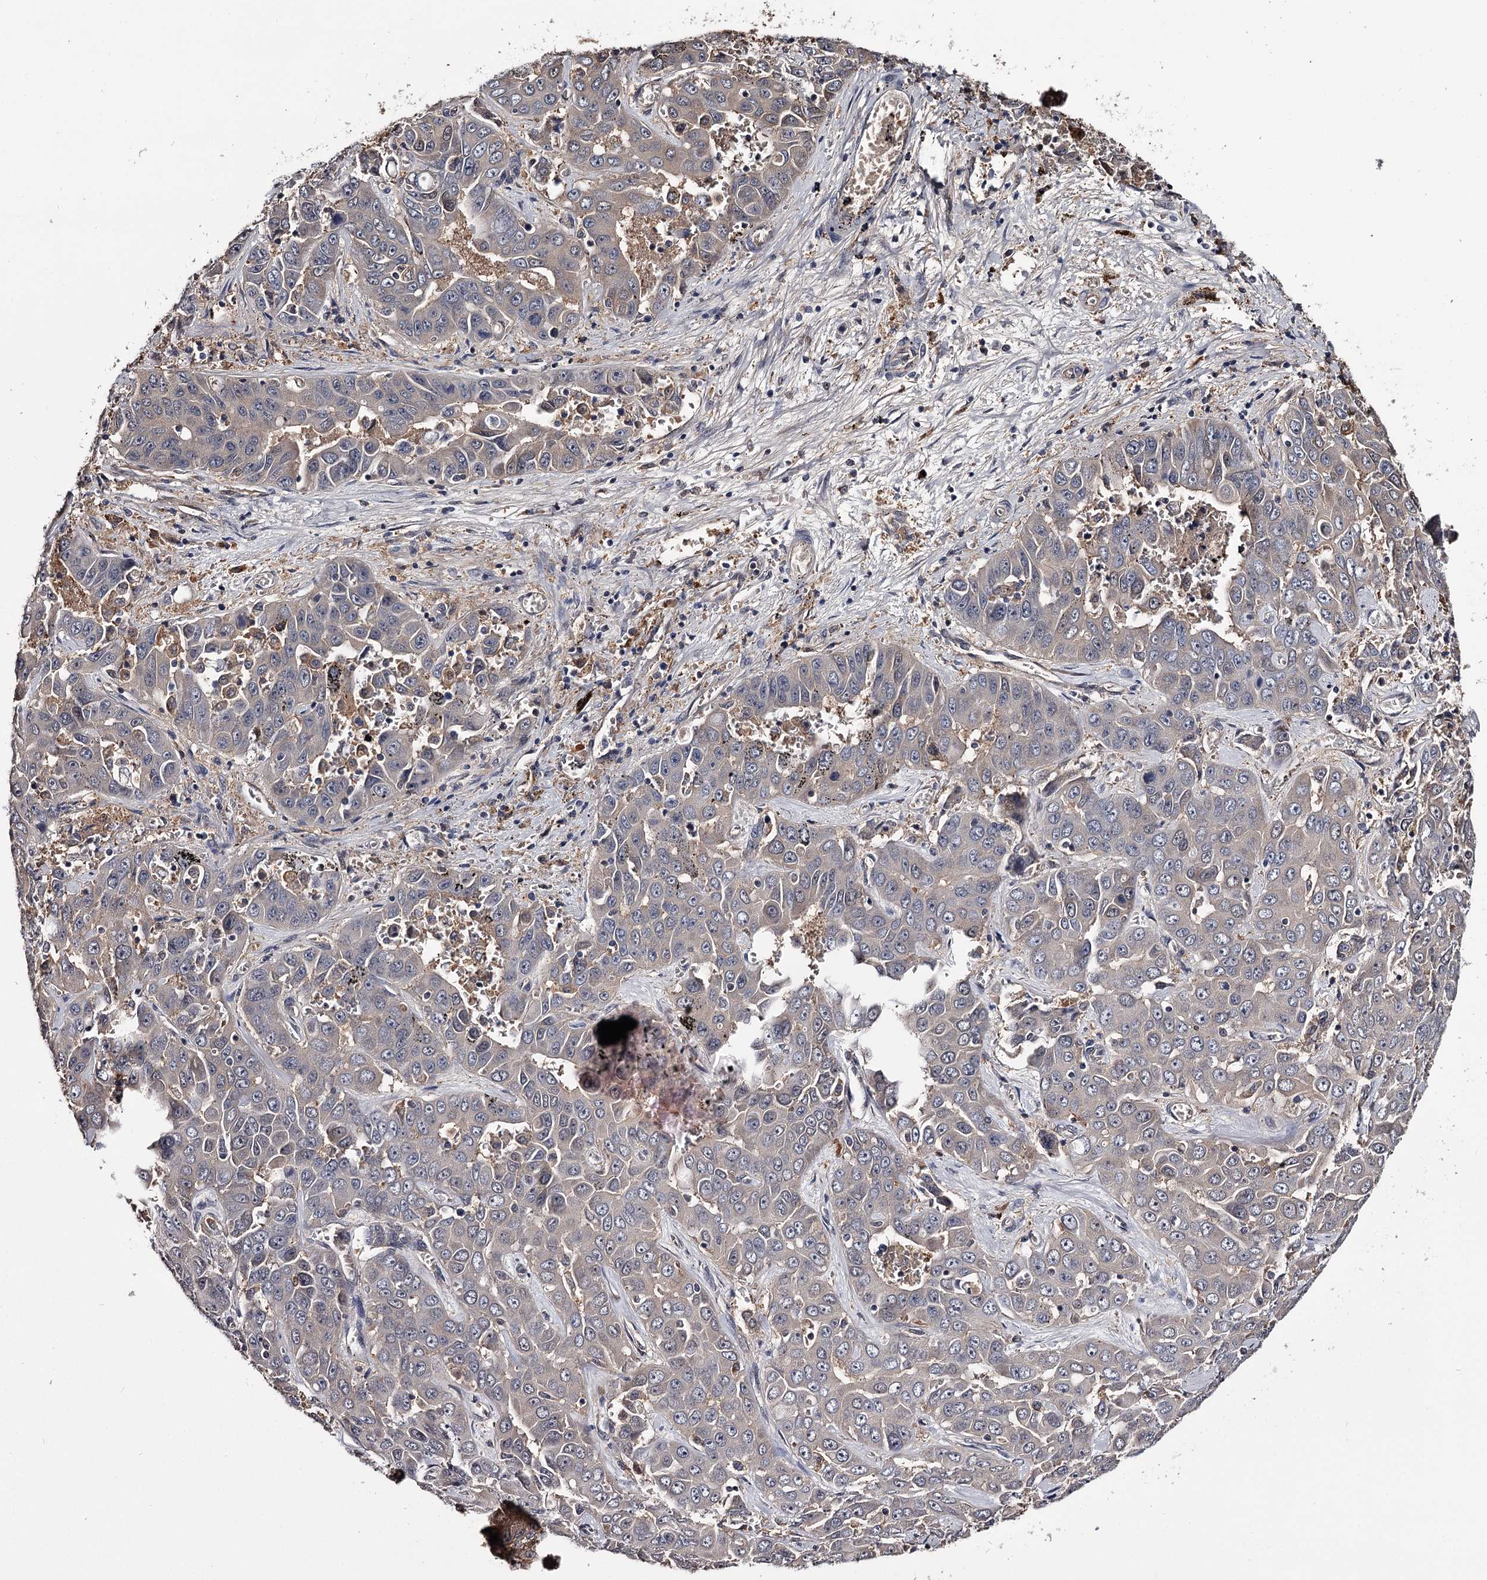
{"staining": {"intensity": "weak", "quantity": "<25%", "location": "cytoplasmic/membranous"}, "tissue": "liver cancer", "cell_type": "Tumor cells", "image_type": "cancer", "snomed": [{"axis": "morphology", "description": "Cholangiocarcinoma"}, {"axis": "topography", "description": "Liver"}], "caption": "DAB (3,3'-diaminobenzidine) immunohistochemical staining of human liver cholangiocarcinoma demonstrates no significant positivity in tumor cells.", "gene": "GSTO1", "patient": {"sex": "female", "age": 52}}